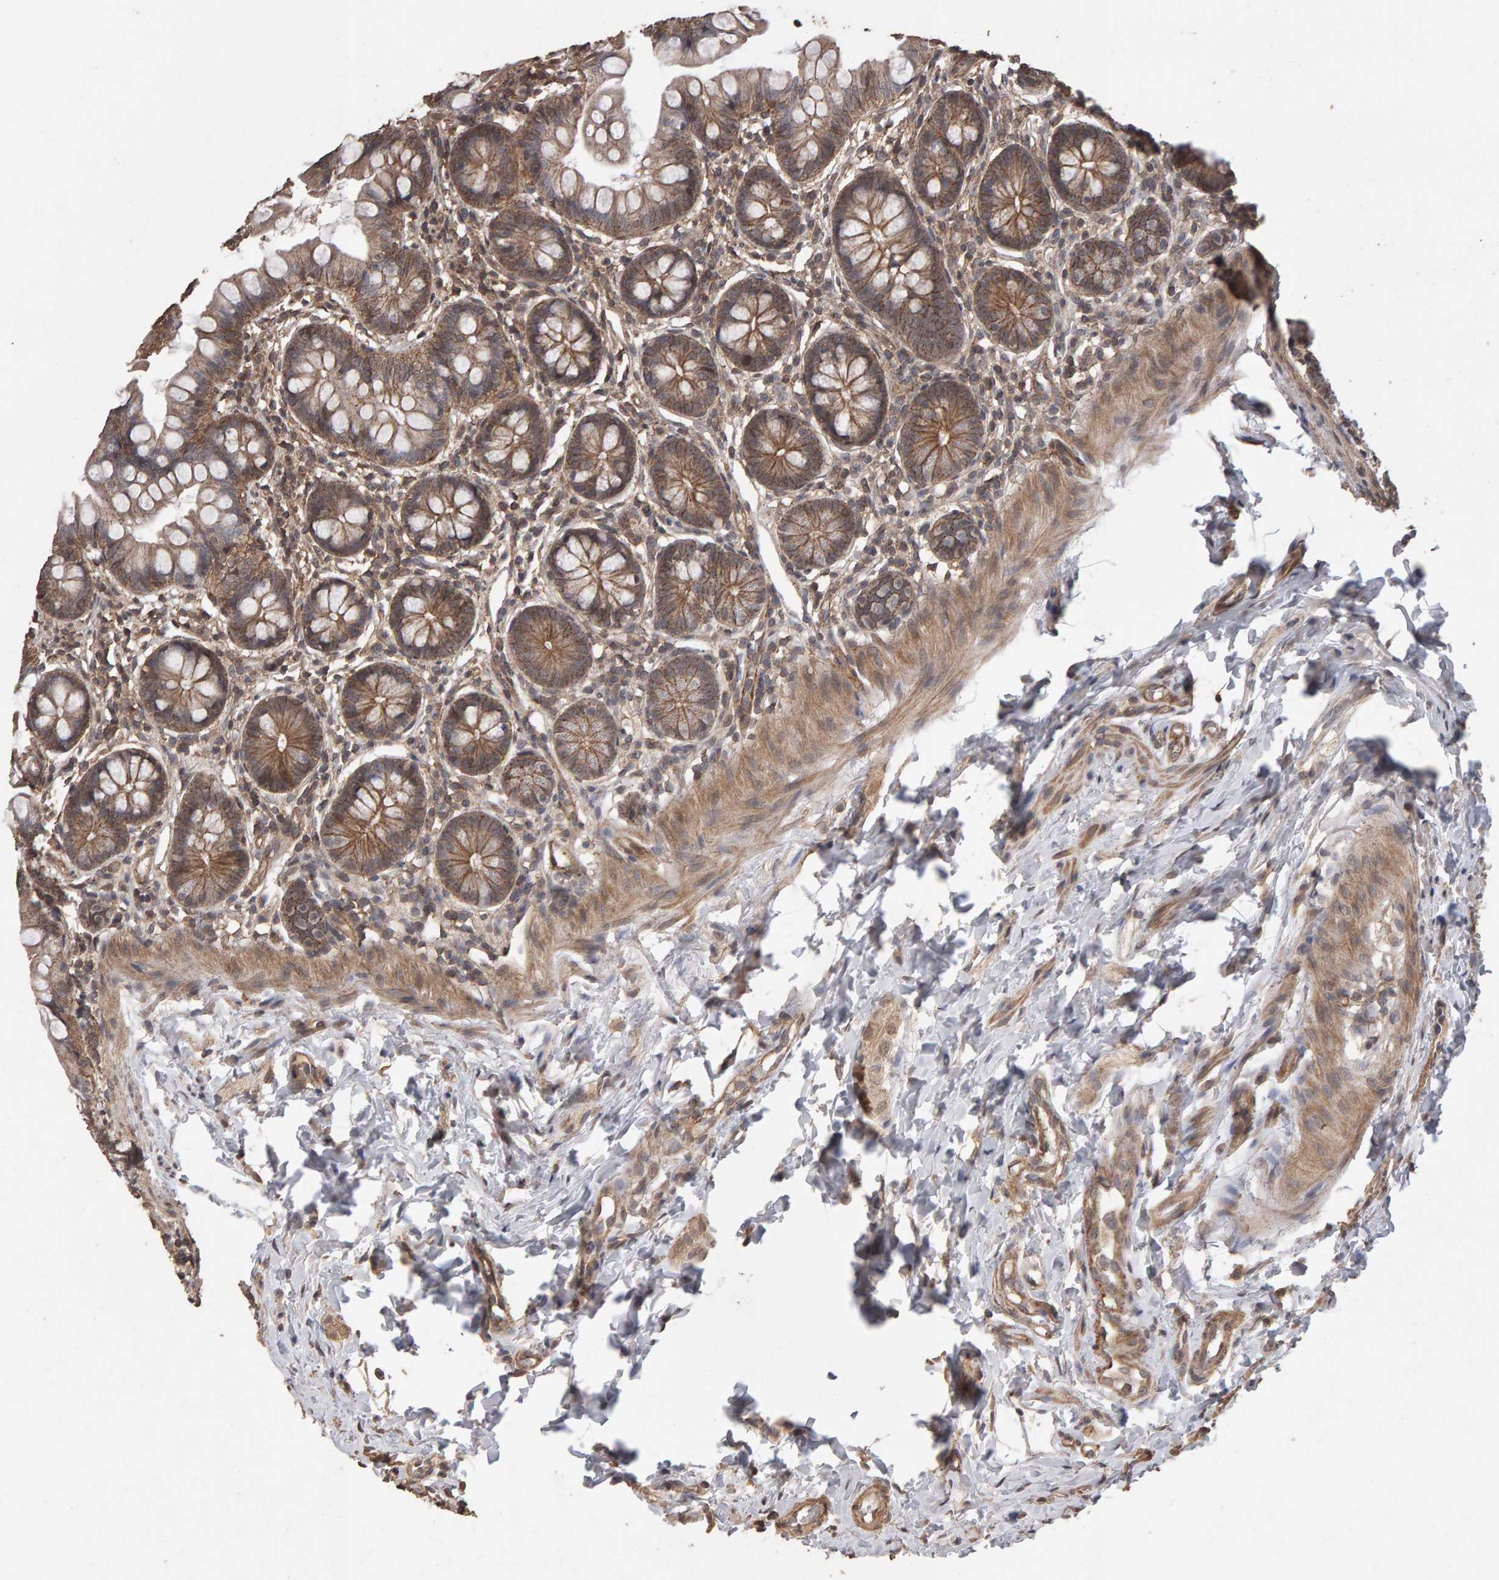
{"staining": {"intensity": "moderate", "quantity": ">75%", "location": "cytoplasmic/membranous"}, "tissue": "small intestine", "cell_type": "Glandular cells", "image_type": "normal", "snomed": [{"axis": "morphology", "description": "Normal tissue, NOS"}, {"axis": "topography", "description": "Small intestine"}], "caption": "This is an image of IHC staining of unremarkable small intestine, which shows moderate expression in the cytoplasmic/membranous of glandular cells.", "gene": "SCRIB", "patient": {"sex": "male", "age": 7}}